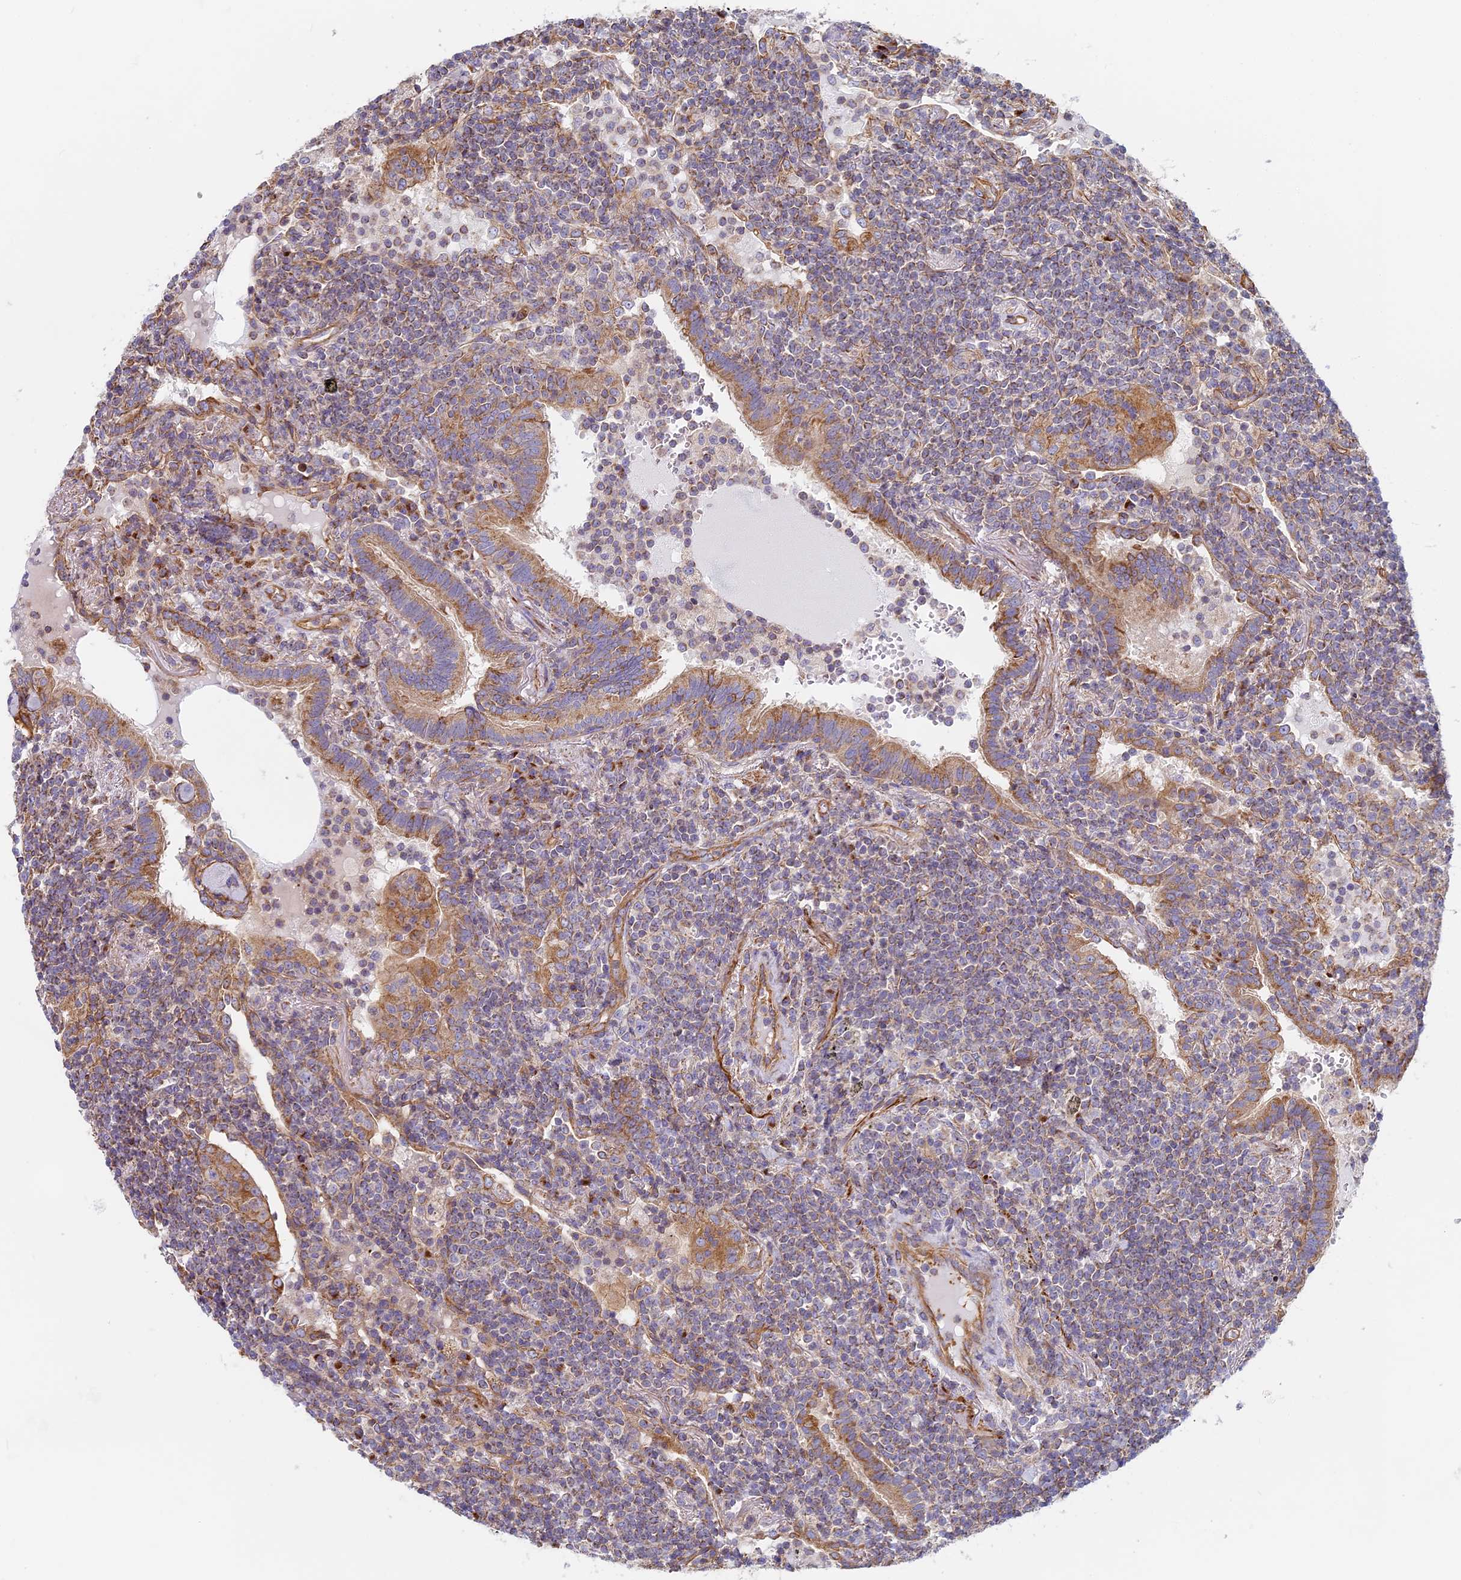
{"staining": {"intensity": "weak", "quantity": "<25%", "location": "cytoplasmic/membranous"}, "tissue": "lymphoma", "cell_type": "Tumor cells", "image_type": "cancer", "snomed": [{"axis": "morphology", "description": "Malignant lymphoma, non-Hodgkin's type, Low grade"}, {"axis": "topography", "description": "Lung"}], "caption": "Tumor cells are negative for protein expression in human low-grade malignant lymphoma, non-Hodgkin's type.", "gene": "DDA1", "patient": {"sex": "female", "age": 71}}